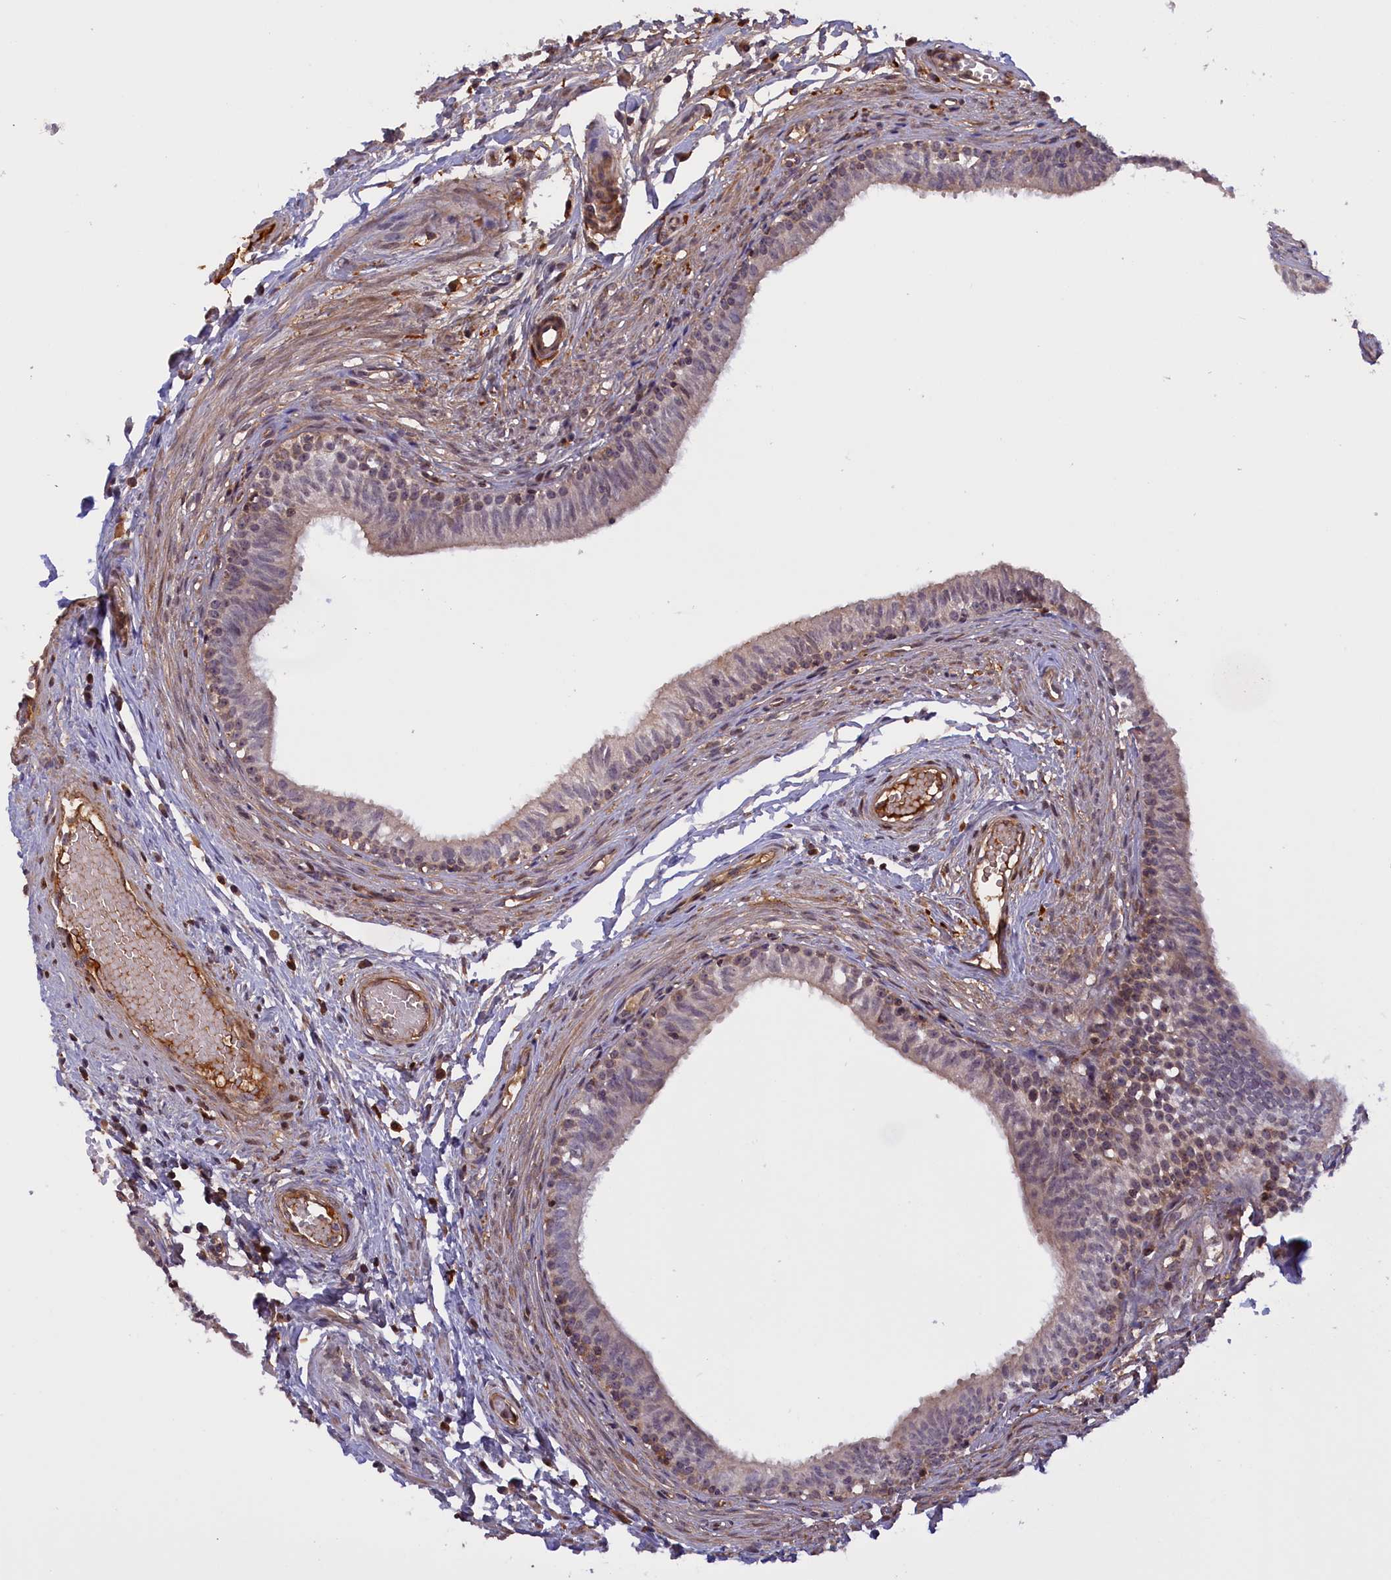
{"staining": {"intensity": "weak", "quantity": "25%-75%", "location": "cytoplasmic/membranous"}, "tissue": "epididymis", "cell_type": "Glandular cells", "image_type": "normal", "snomed": [{"axis": "morphology", "description": "Normal tissue, NOS"}, {"axis": "topography", "description": "Epididymis, spermatic cord, NOS"}], "caption": "Protein staining shows weak cytoplasmic/membranous positivity in approximately 25%-75% of glandular cells in unremarkable epididymis.", "gene": "RRAD", "patient": {"sex": "male", "age": 22}}